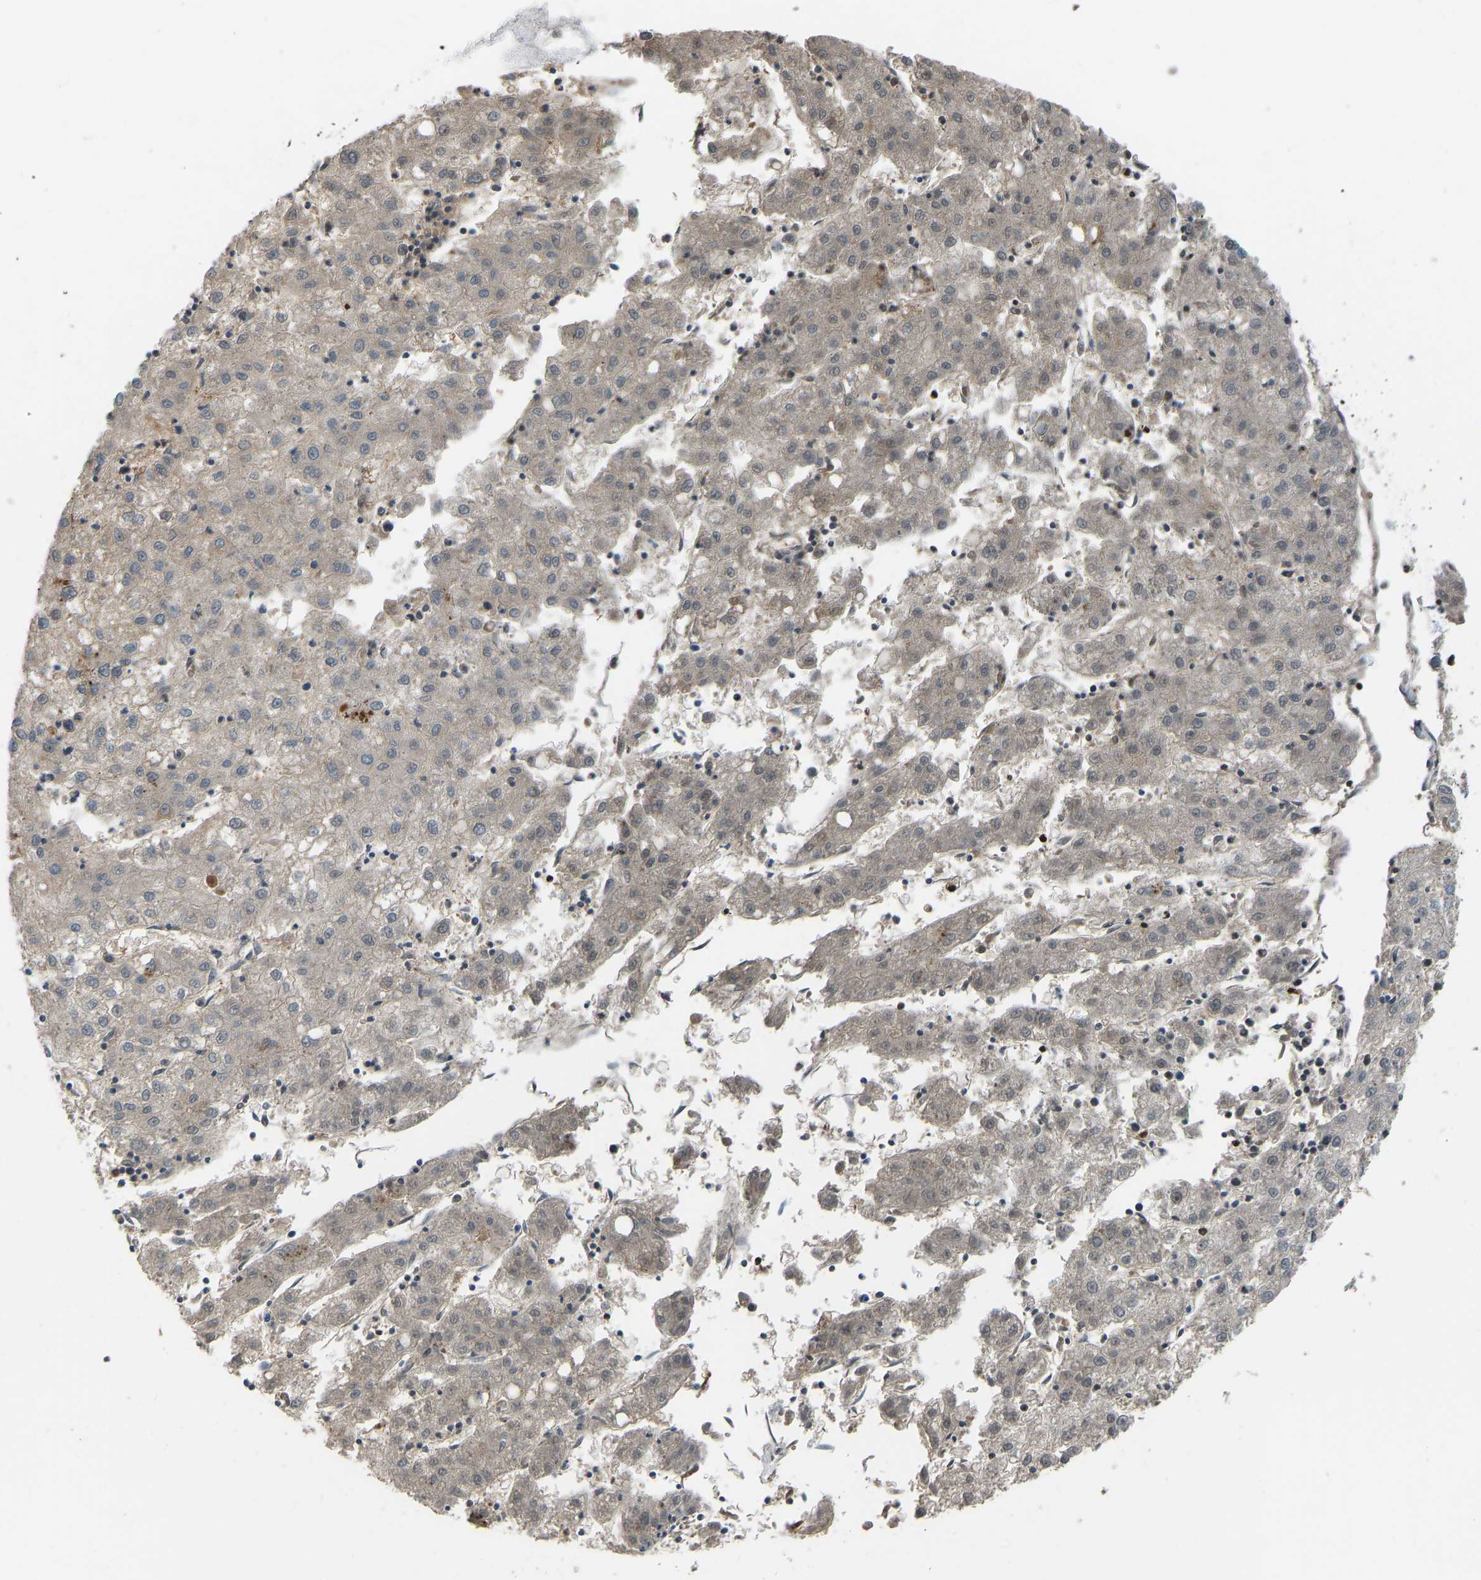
{"staining": {"intensity": "weak", "quantity": ">75%", "location": "cytoplasmic/membranous"}, "tissue": "liver cancer", "cell_type": "Tumor cells", "image_type": "cancer", "snomed": [{"axis": "morphology", "description": "Carcinoma, Hepatocellular, NOS"}, {"axis": "topography", "description": "Liver"}], "caption": "Weak cytoplasmic/membranous protein expression is appreciated in approximately >75% of tumor cells in hepatocellular carcinoma (liver).", "gene": "PIGS", "patient": {"sex": "male", "age": 72}}